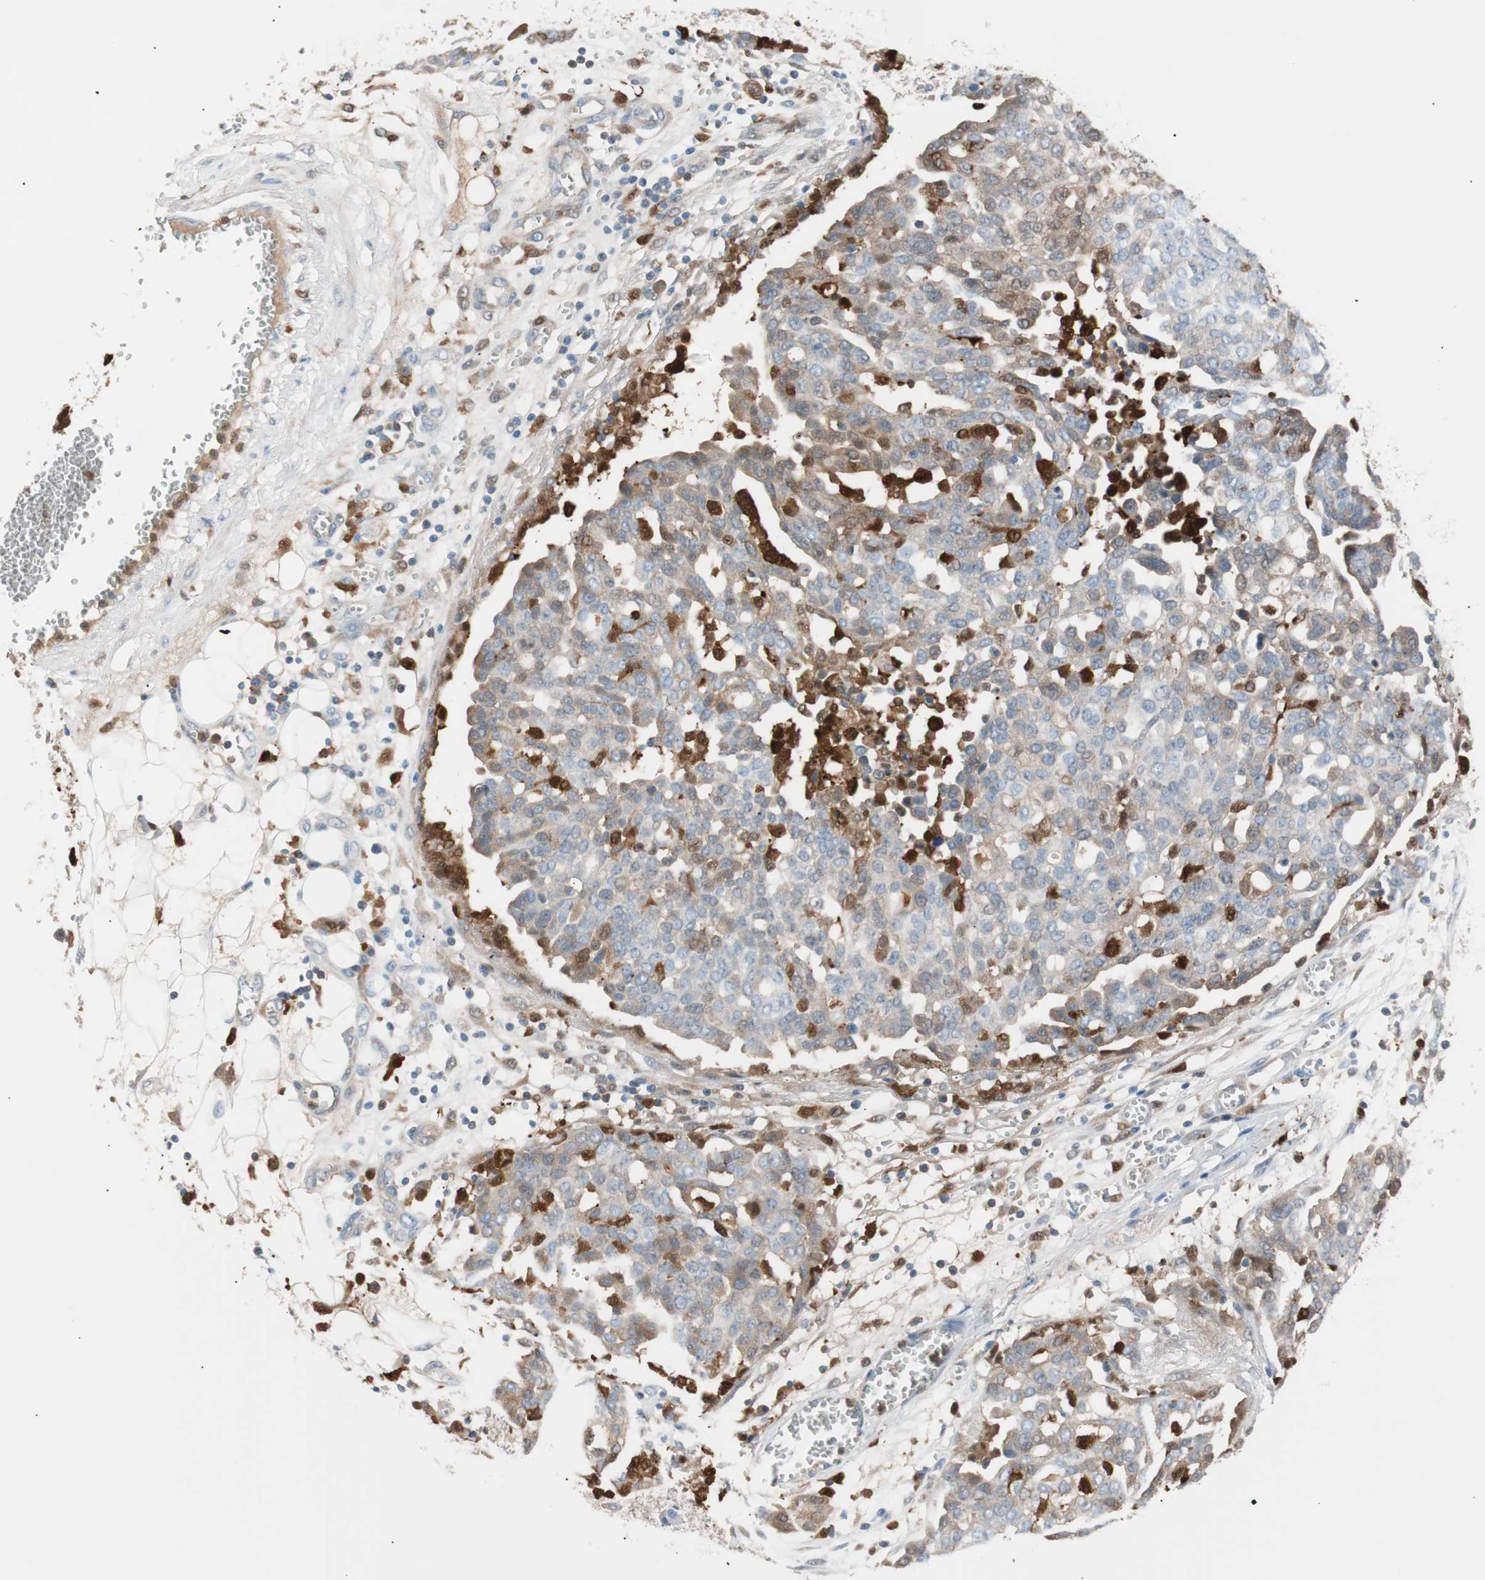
{"staining": {"intensity": "strong", "quantity": "25%-75%", "location": "cytoplasmic/membranous"}, "tissue": "ovarian cancer", "cell_type": "Tumor cells", "image_type": "cancer", "snomed": [{"axis": "morphology", "description": "Cystadenocarcinoma, serous, NOS"}, {"axis": "topography", "description": "Soft tissue"}, {"axis": "topography", "description": "Ovary"}], "caption": "Immunohistochemistry (IHC) (DAB) staining of human serous cystadenocarcinoma (ovarian) reveals strong cytoplasmic/membranous protein expression in about 25%-75% of tumor cells.", "gene": "IL18", "patient": {"sex": "female", "age": 57}}